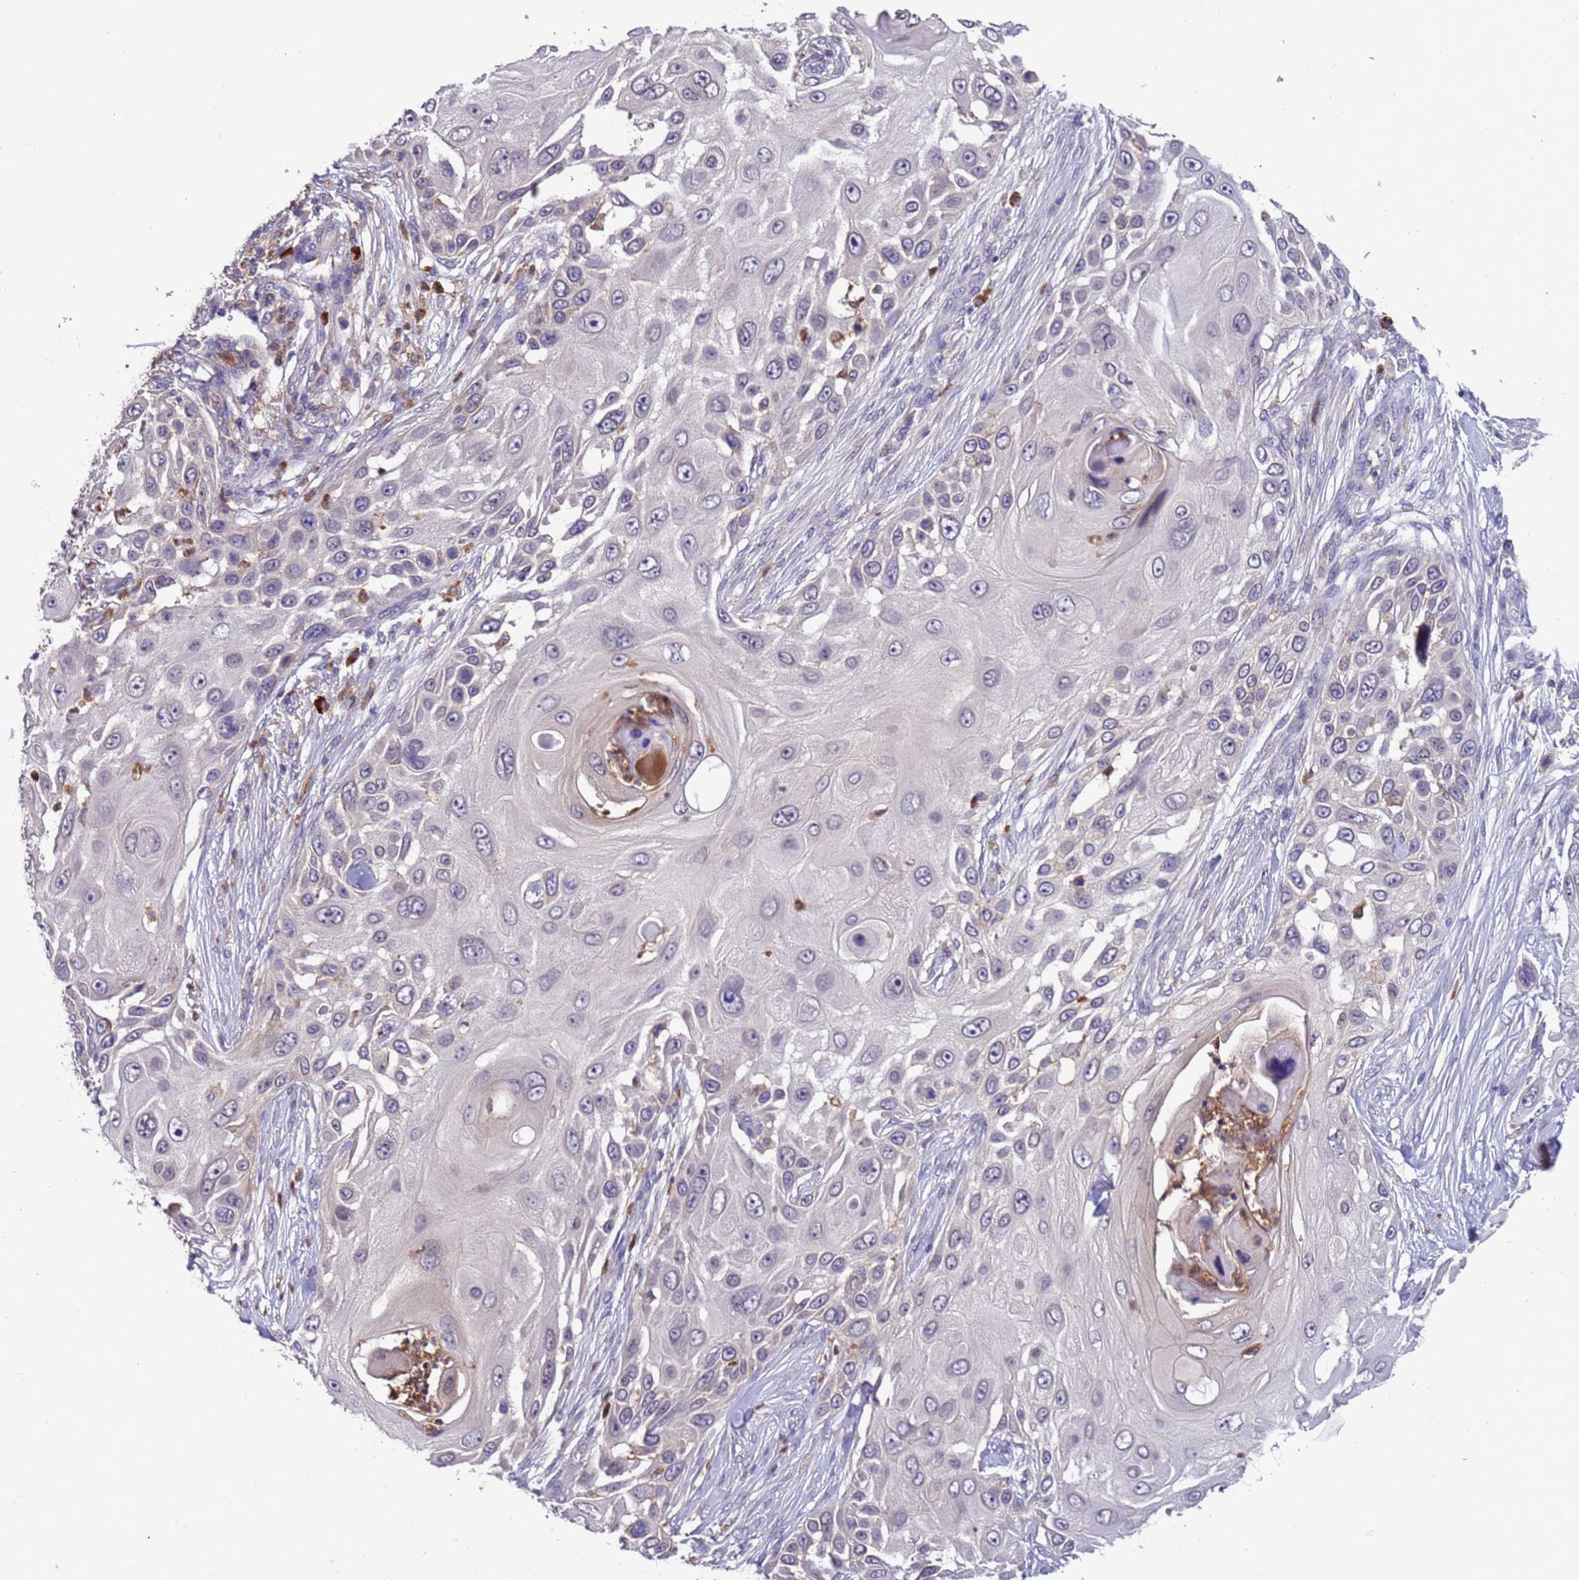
{"staining": {"intensity": "negative", "quantity": "none", "location": "none"}, "tissue": "skin cancer", "cell_type": "Tumor cells", "image_type": "cancer", "snomed": [{"axis": "morphology", "description": "Squamous cell carcinoma, NOS"}, {"axis": "topography", "description": "Skin"}], "caption": "The immunohistochemistry (IHC) photomicrograph has no significant positivity in tumor cells of squamous cell carcinoma (skin) tissue.", "gene": "AMPD3", "patient": {"sex": "female", "age": 44}}